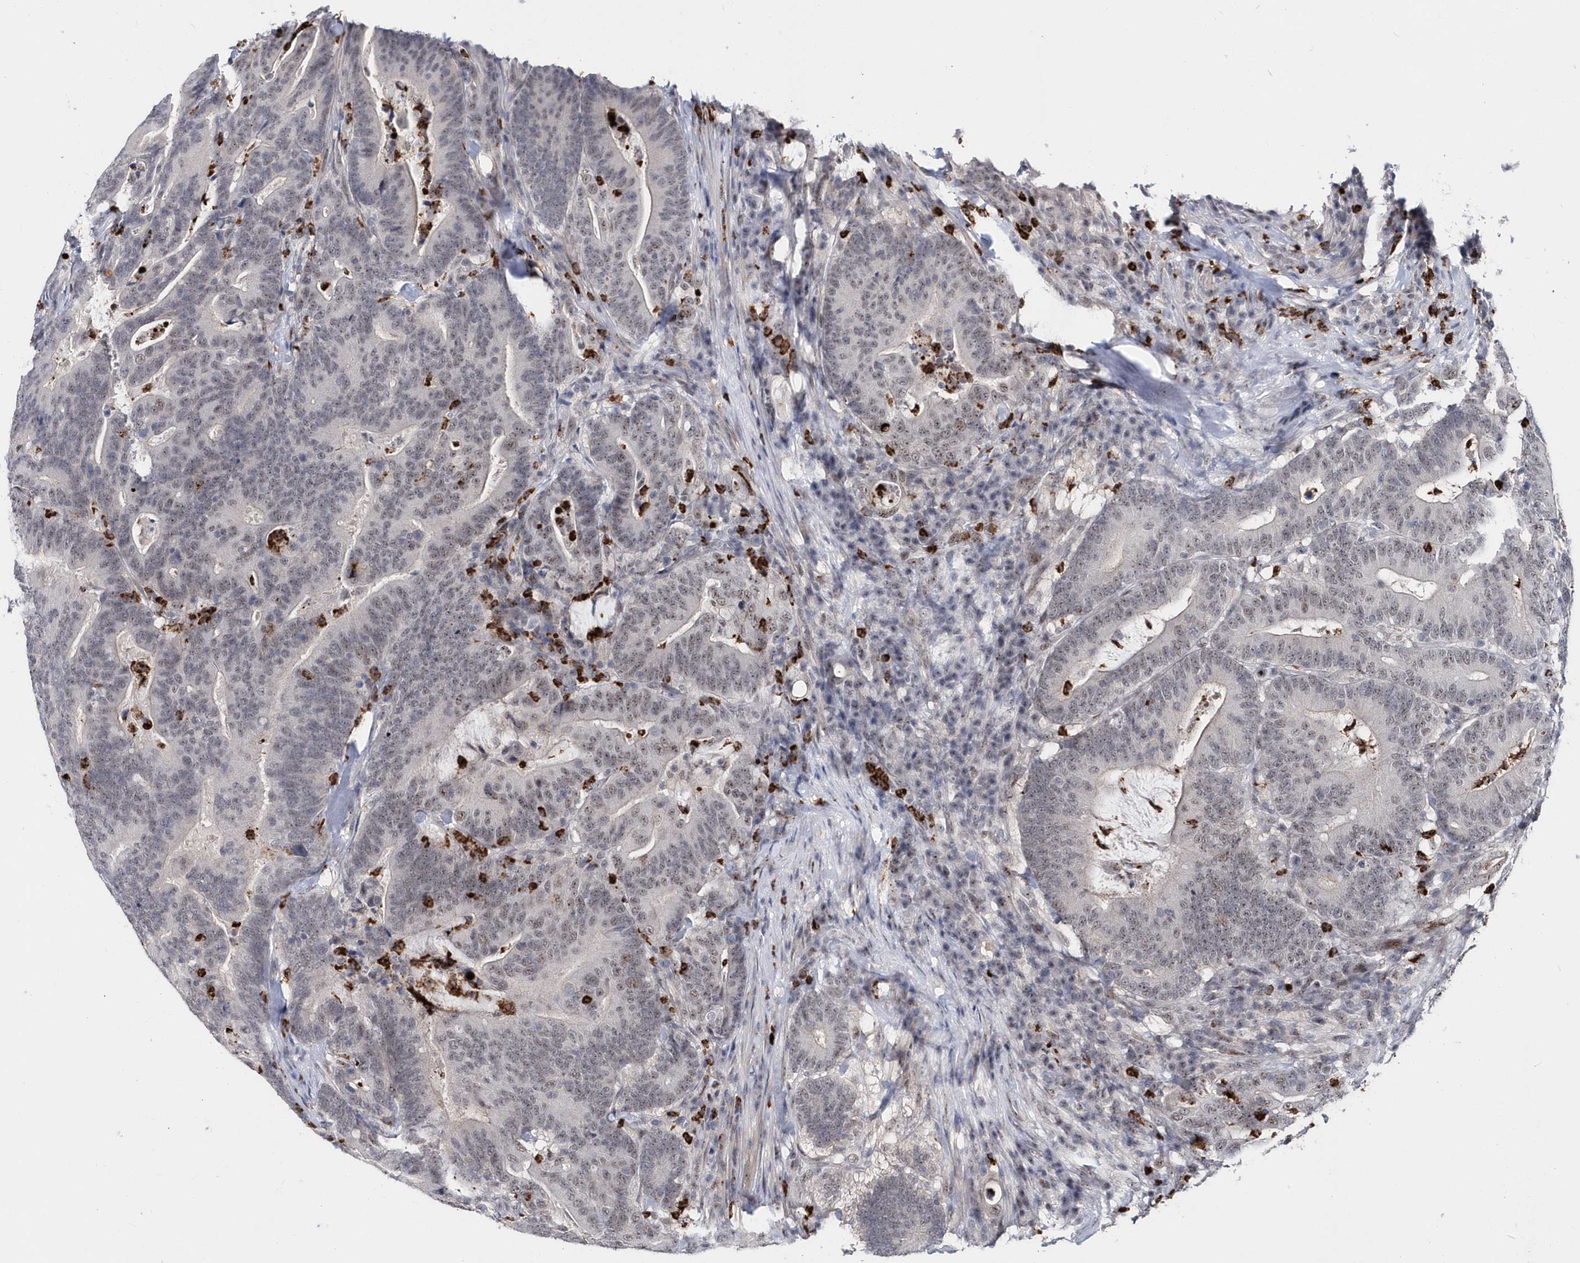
{"staining": {"intensity": "weak", "quantity": "<25%", "location": "nuclear"}, "tissue": "colorectal cancer", "cell_type": "Tumor cells", "image_type": "cancer", "snomed": [{"axis": "morphology", "description": "Adenocarcinoma, NOS"}, {"axis": "topography", "description": "Colon"}], "caption": "Immunohistochemical staining of human colorectal adenocarcinoma displays no significant staining in tumor cells. (DAB immunohistochemistry (IHC), high magnification).", "gene": "ASCL4", "patient": {"sex": "female", "age": 66}}